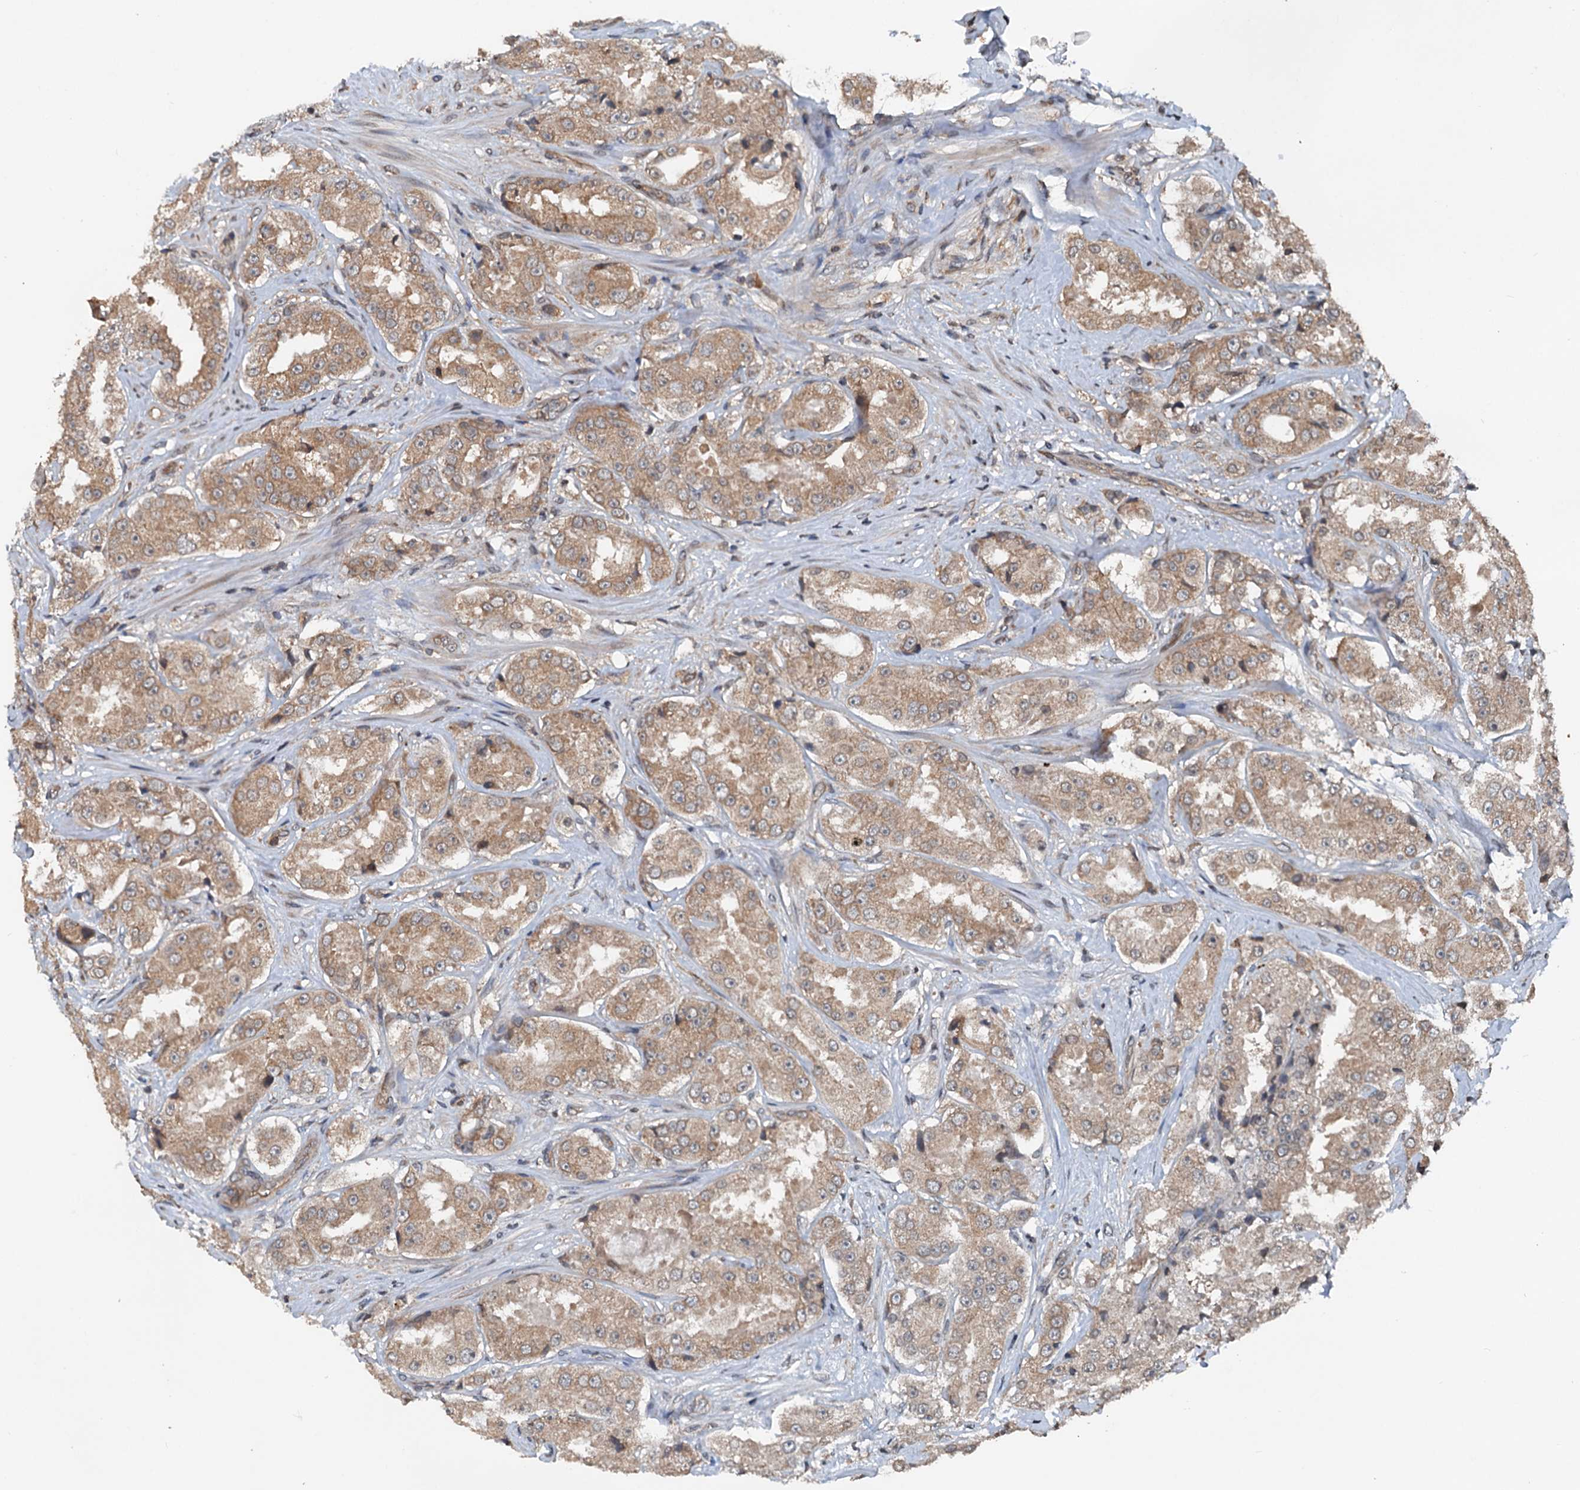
{"staining": {"intensity": "moderate", "quantity": "25%-75%", "location": "cytoplasmic/membranous"}, "tissue": "prostate cancer", "cell_type": "Tumor cells", "image_type": "cancer", "snomed": [{"axis": "morphology", "description": "Adenocarcinoma, High grade"}, {"axis": "topography", "description": "Prostate"}], "caption": "IHC (DAB) staining of human prostate cancer (high-grade adenocarcinoma) shows moderate cytoplasmic/membranous protein positivity in about 25%-75% of tumor cells. Using DAB (3,3'-diaminobenzidine) (brown) and hematoxylin (blue) stains, captured at high magnification using brightfield microscopy.", "gene": "N4BP2L2", "patient": {"sex": "male", "age": 73}}